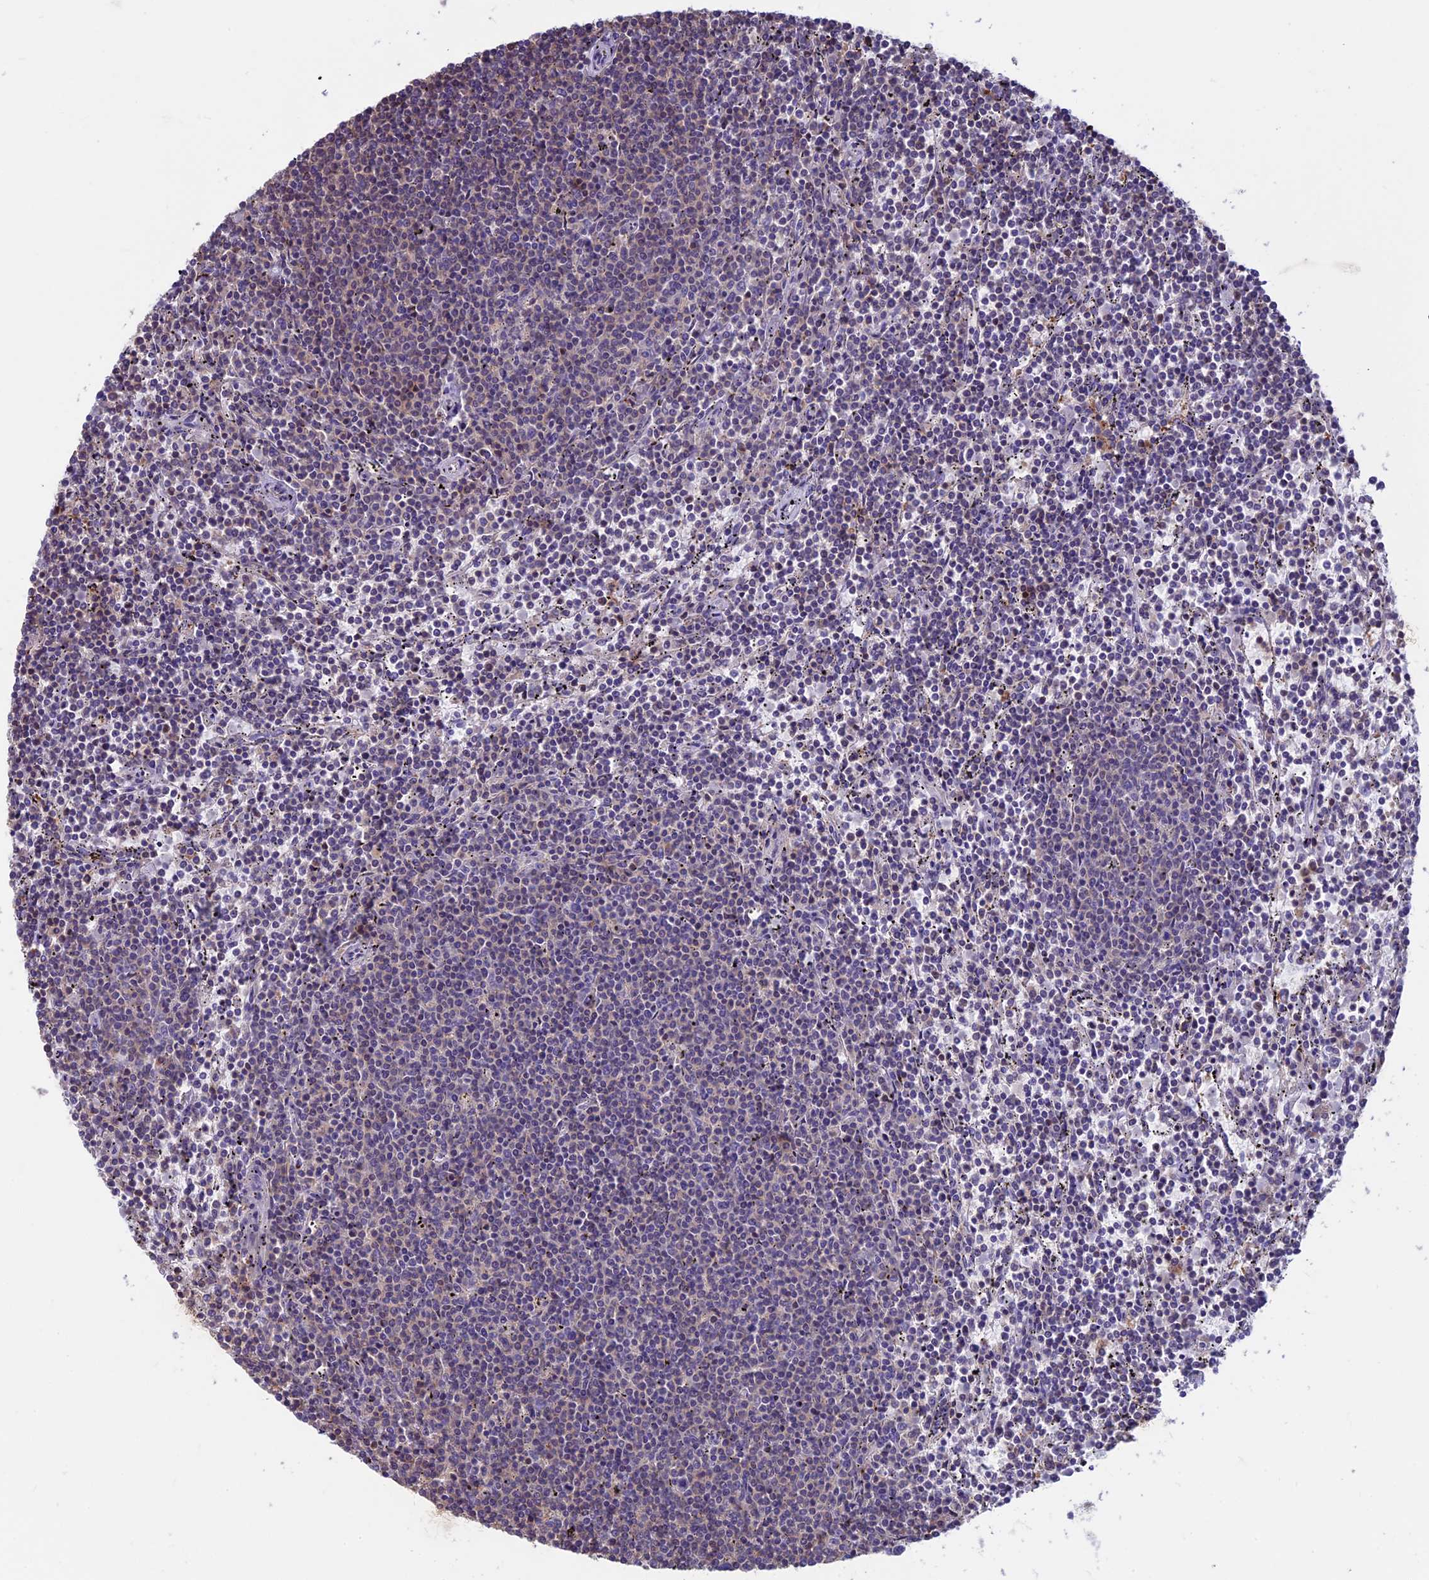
{"staining": {"intensity": "weak", "quantity": "<25%", "location": "cytoplasmic/membranous"}, "tissue": "lymphoma", "cell_type": "Tumor cells", "image_type": "cancer", "snomed": [{"axis": "morphology", "description": "Malignant lymphoma, non-Hodgkin's type, Low grade"}, {"axis": "topography", "description": "Spleen"}], "caption": "A high-resolution image shows immunohistochemistry (IHC) staining of malignant lymphoma, non-Hodgkin's type (low-grade), which shows no significant staining in tumor cells. Nuclei are stained in blue.", "gene": "CDAN1", "patient": {"sex": "female", "age": 50}}